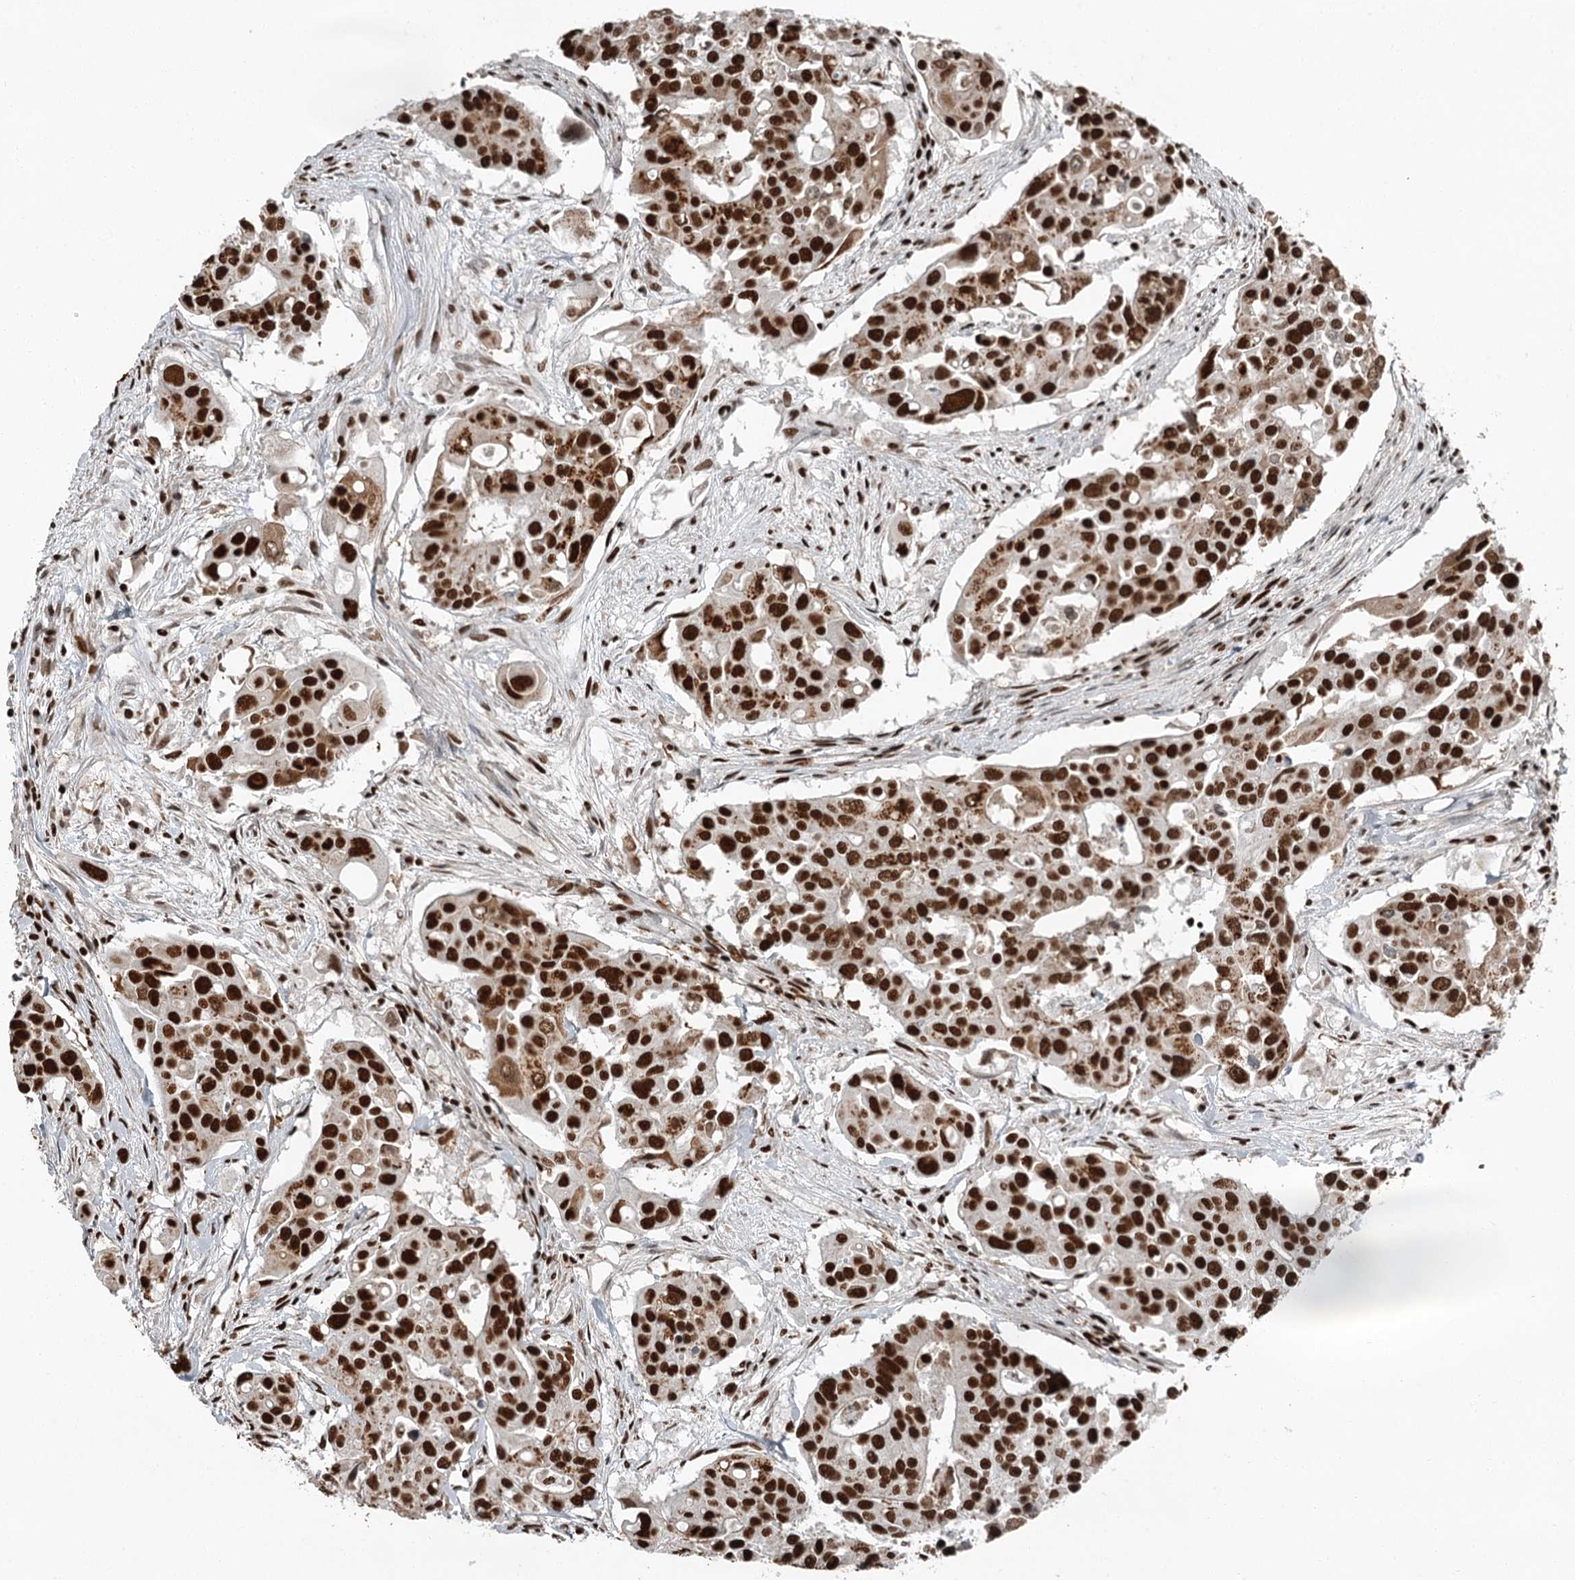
{"staining": {"intensity": "strong", "quantity": ">75%", "location": "nuclear"}, "tissue": "colorectal cancer", "cell_type": "Tumor cells", "image_type": "cancer", "snomed": [{"axis": "morphology", "description": "Adenocarcinoma, NOS"}, {"axis": "topography", "description": "Colon"}], "caption": "Protein positivity by IHC exhibits strong nuclear expression in about >75% of tumor cells in colorectal adenocarcinoma. (DAB IHC with brightfield microscopy, high magnification).", "gene": "RBBP7", "patient": {"sex": "male", "age": 77}}